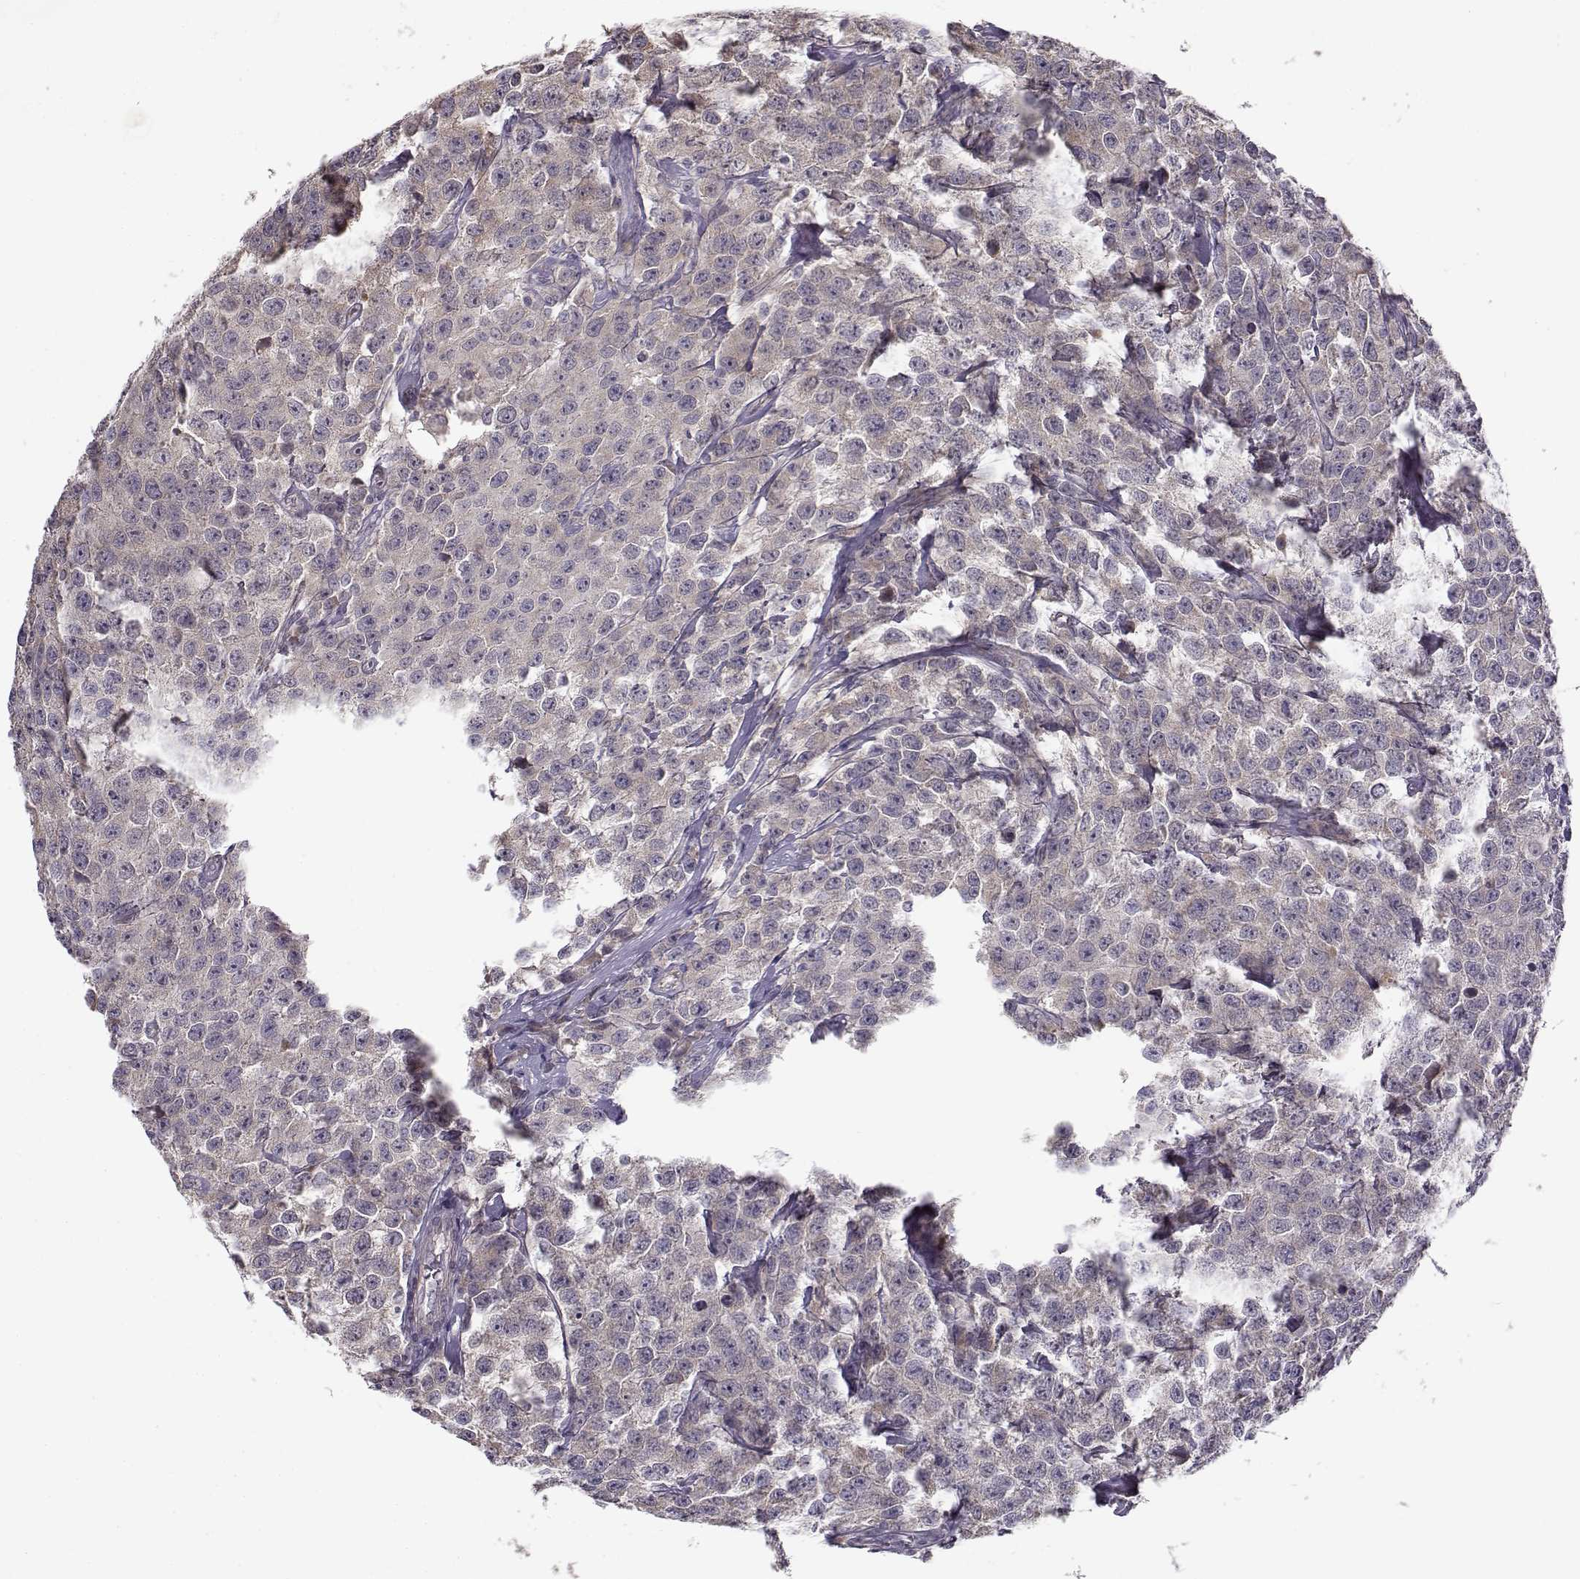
{"staining": {"intensity": "weak", "quantity": "<25%", "location": "cytoplasmic/membranous"}, "tissue": "testis cancer", "cell_type": "Tumor cells", "image_type": "cancer", "snomed": [{"axis": "morphology", "description": "Seminoma, NOS"}, {"axis": "topography", "description": "Testis"}], "caption": "Immunohistochemical staining of human seminoma (testis) displays no significant staining in tumor cells.", "gene": "ENTPD8", "patient": {"sex": "male", "age": 59}}